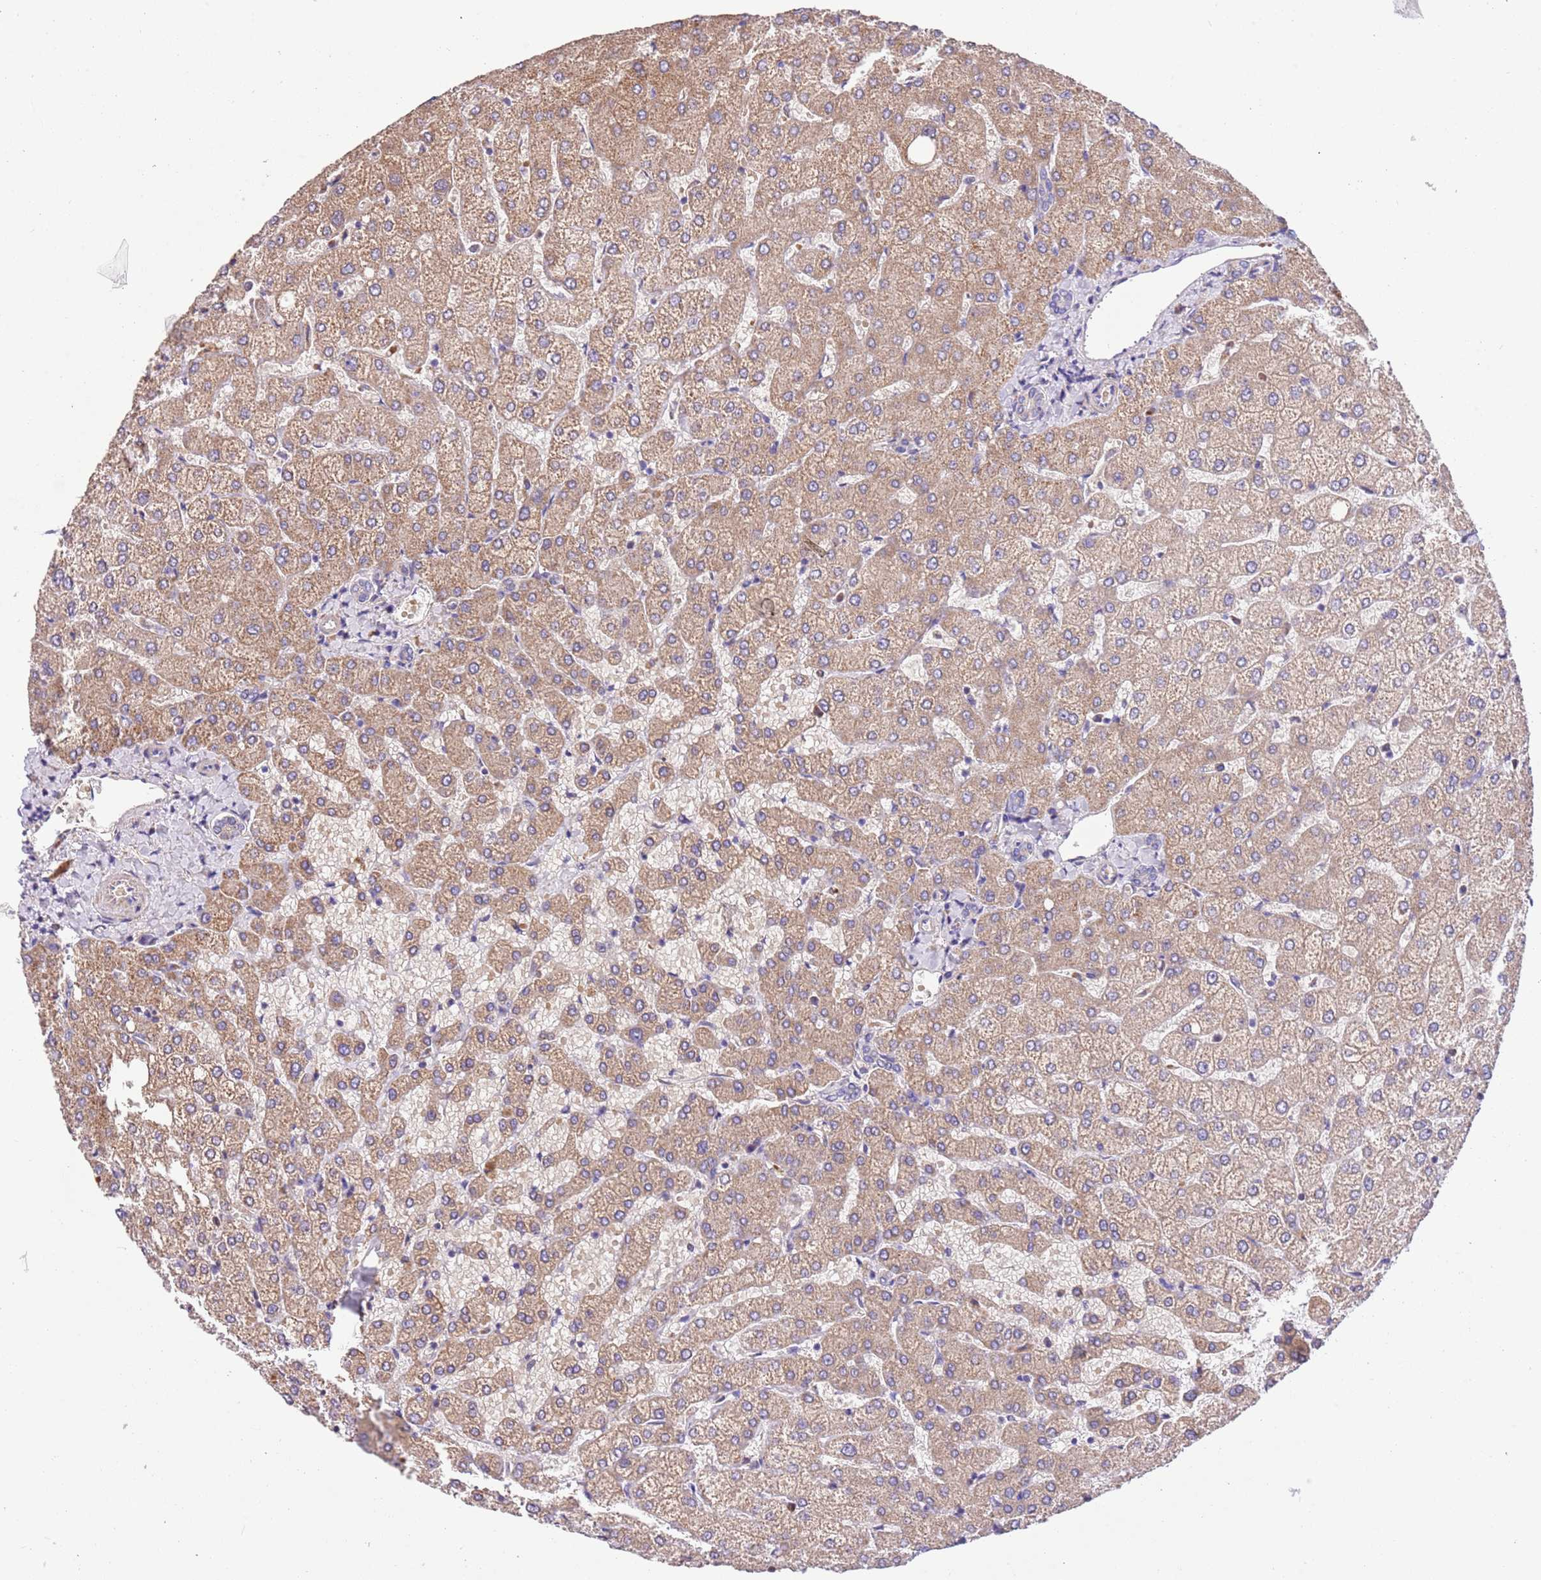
{"staining": {"intensity": "negative", "quantity": "none", "location": "none"}, "tissue": "liver", "cell_type": "Cholangiocytes", "image_type": "normal", "snomed": [{"axis": "morphology", "description": "Normal tissue, NOS"}, {"axis": "topography", "description": "Liver"}], "caption": "Photomicrograph shows no significant protein positivity in cholangiocytes of normal liver.", "gene": "PIGA", "patient": {"sex": "female", "age": 54}}